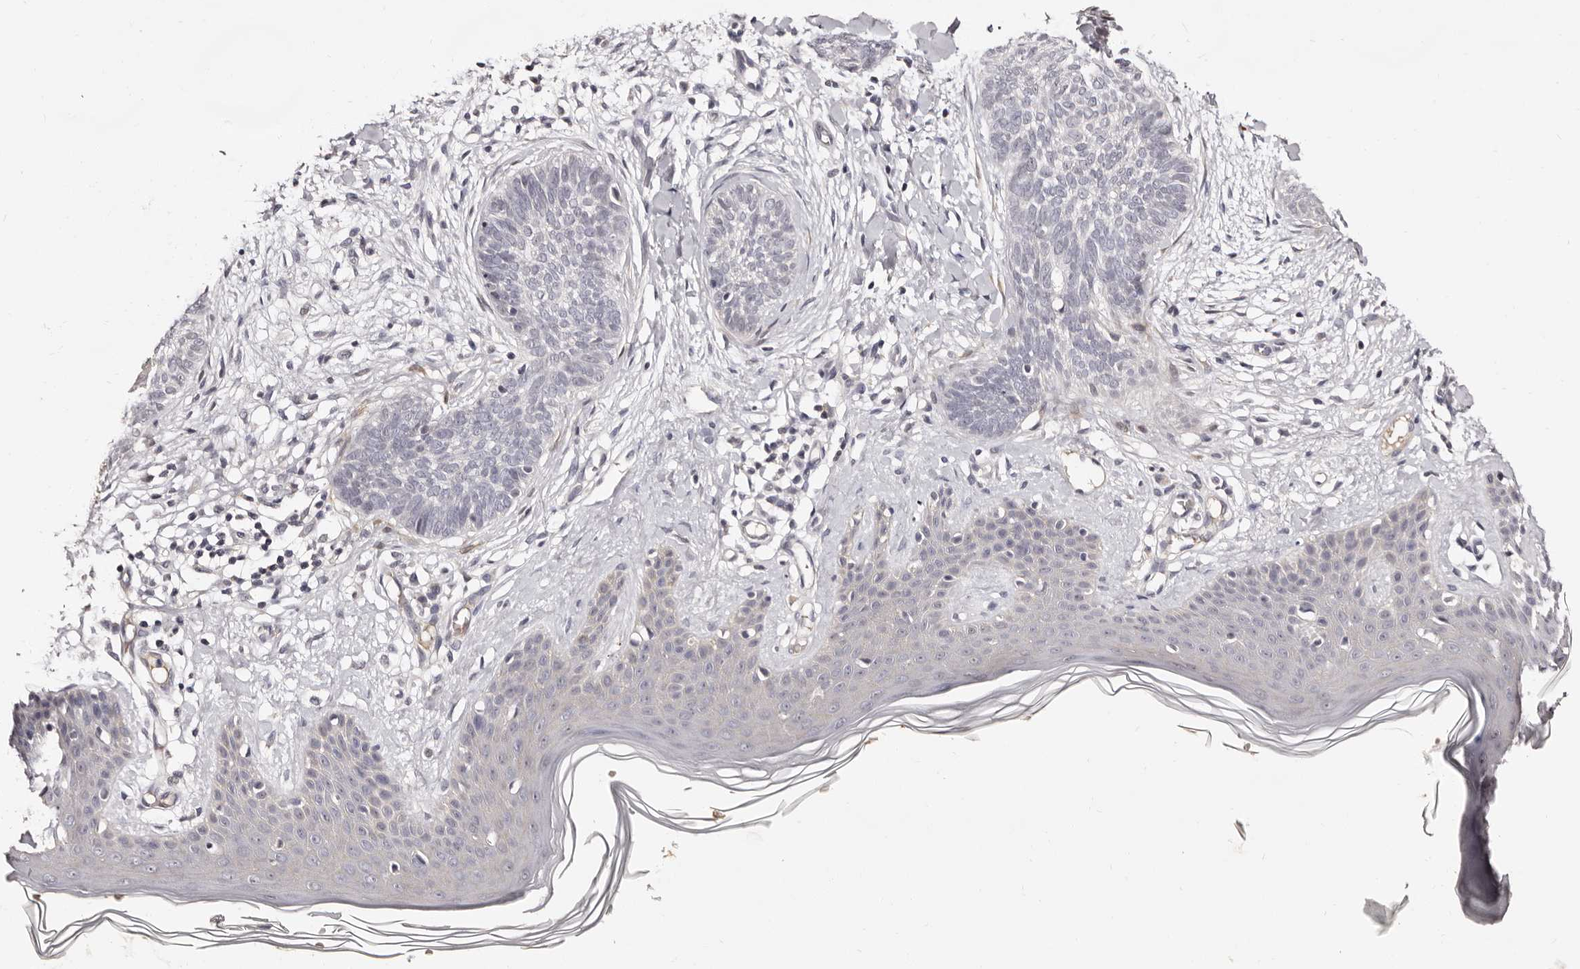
{"staining": {"intensity": "negative", "quantity": "none", "location": "none"}, "tissue": "skin cancer", "cell_type": "Tumor cells", "image_type": "cancer", "snomed": [{"axis": "morphology", "description": "Basal cell carcinoma"}, {"axis": "topography", "description": "Skin"}], "caption": "This micrograph is of basal cell carcinoma (skin) stained with immunohistochemistry to label a protein in brown with the nuclei are counter-stained blue. There is no staining in tumor cells. Nuclei are stained in blue.", "gene": "BPGM", "patient": {"sex": "female", "age": 59}}